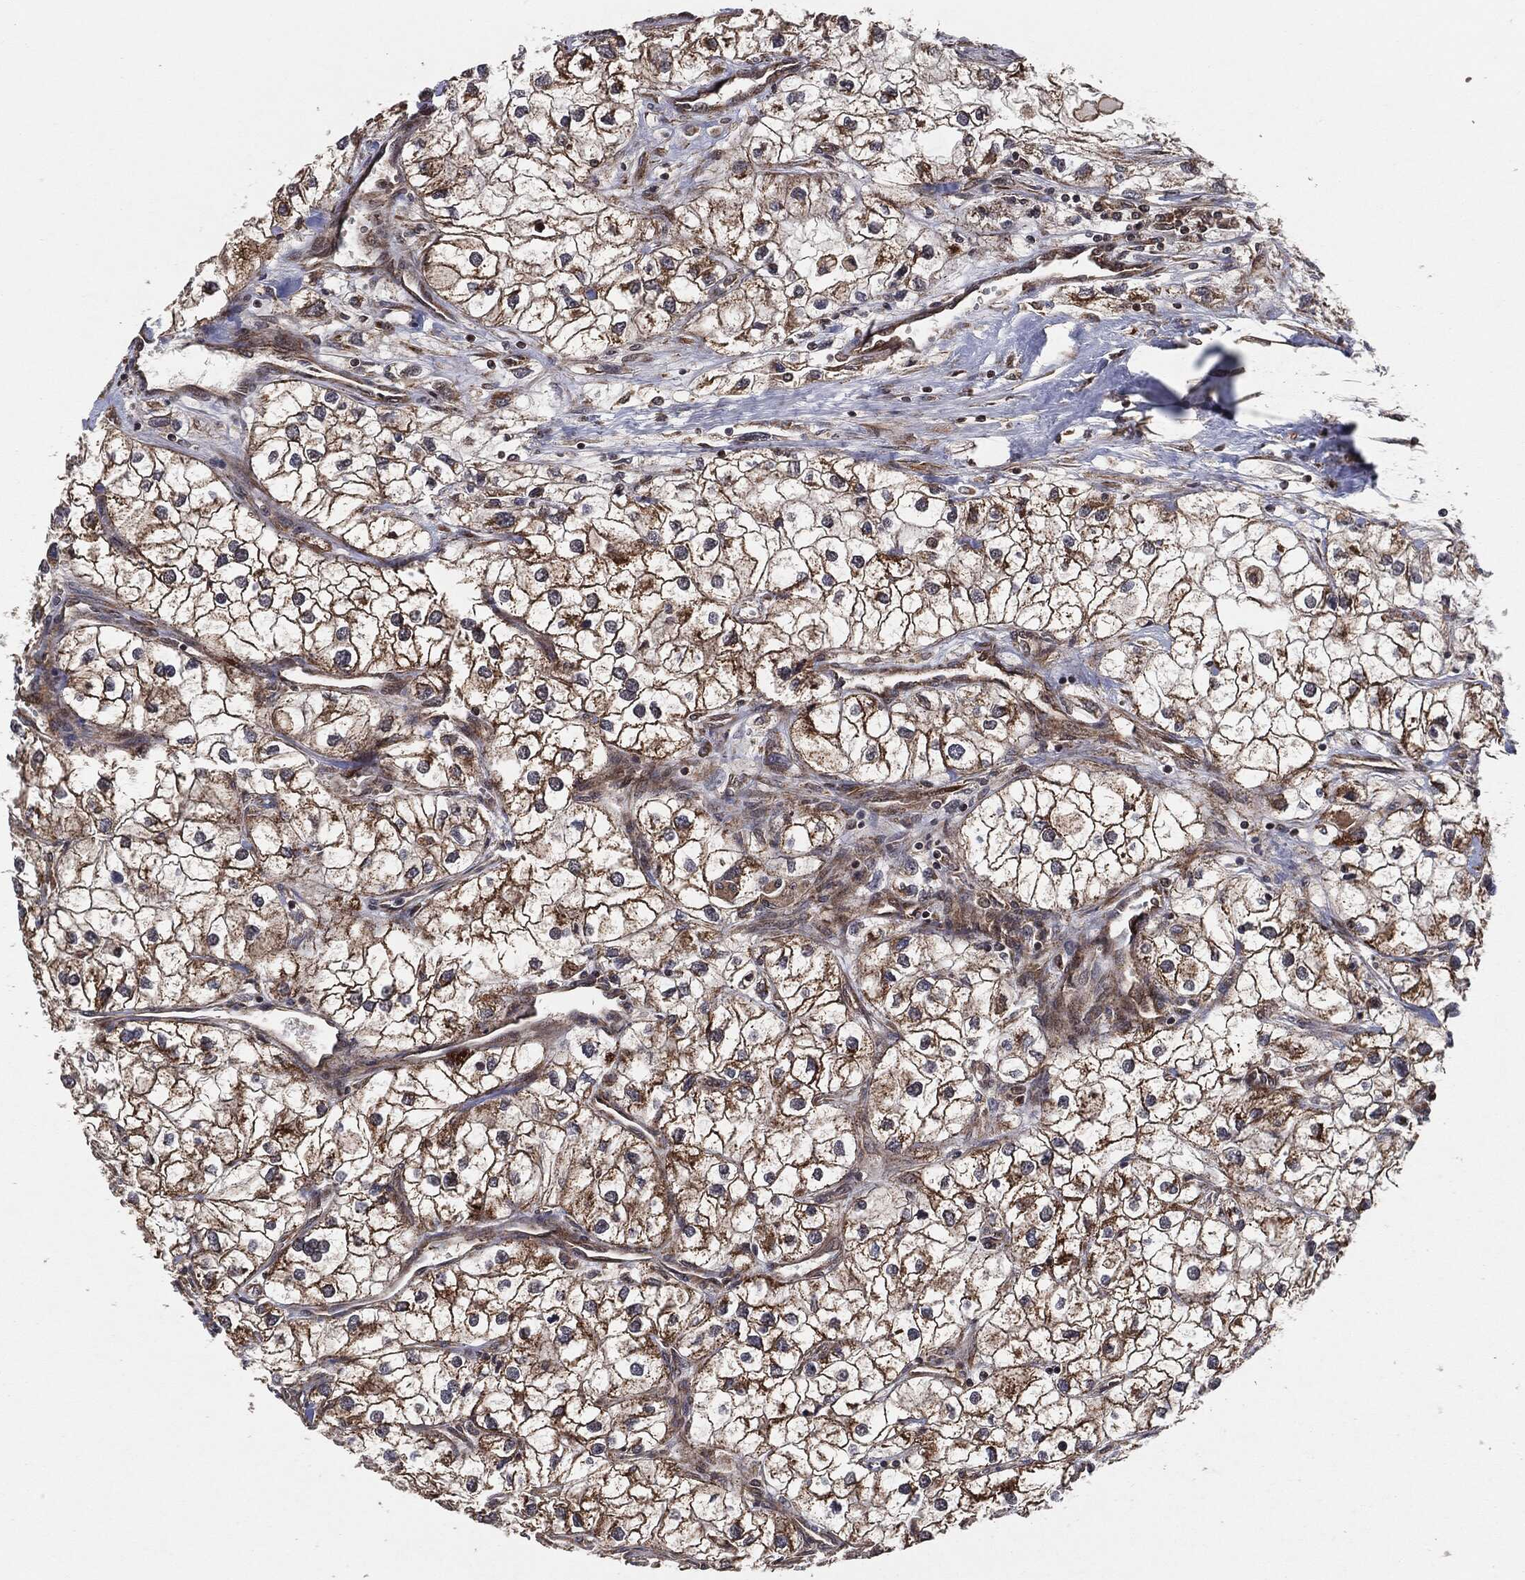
{"staining": {"intensity": "moderate", "quantity": ">75%", "location": "cytoplasmic/membranous"}, "tissue": "renal cancer", "cell_type": "Tumor cells", "image_type": "cancer", "snomed": [{"axis": "morphology", "description": "Adenocarcinoma, NOS"}, {"axis": "topography", "description": "Kidney"}], "caption": "Moderate cytoplasmic/membranous positivity is appreciated in about >75% of tumor cells in renal cancer. (DAB IHC with brightfield microscopy, high magnification).", "gene": "BCAR1", "patient": {"sex": "male", "age": 59}}